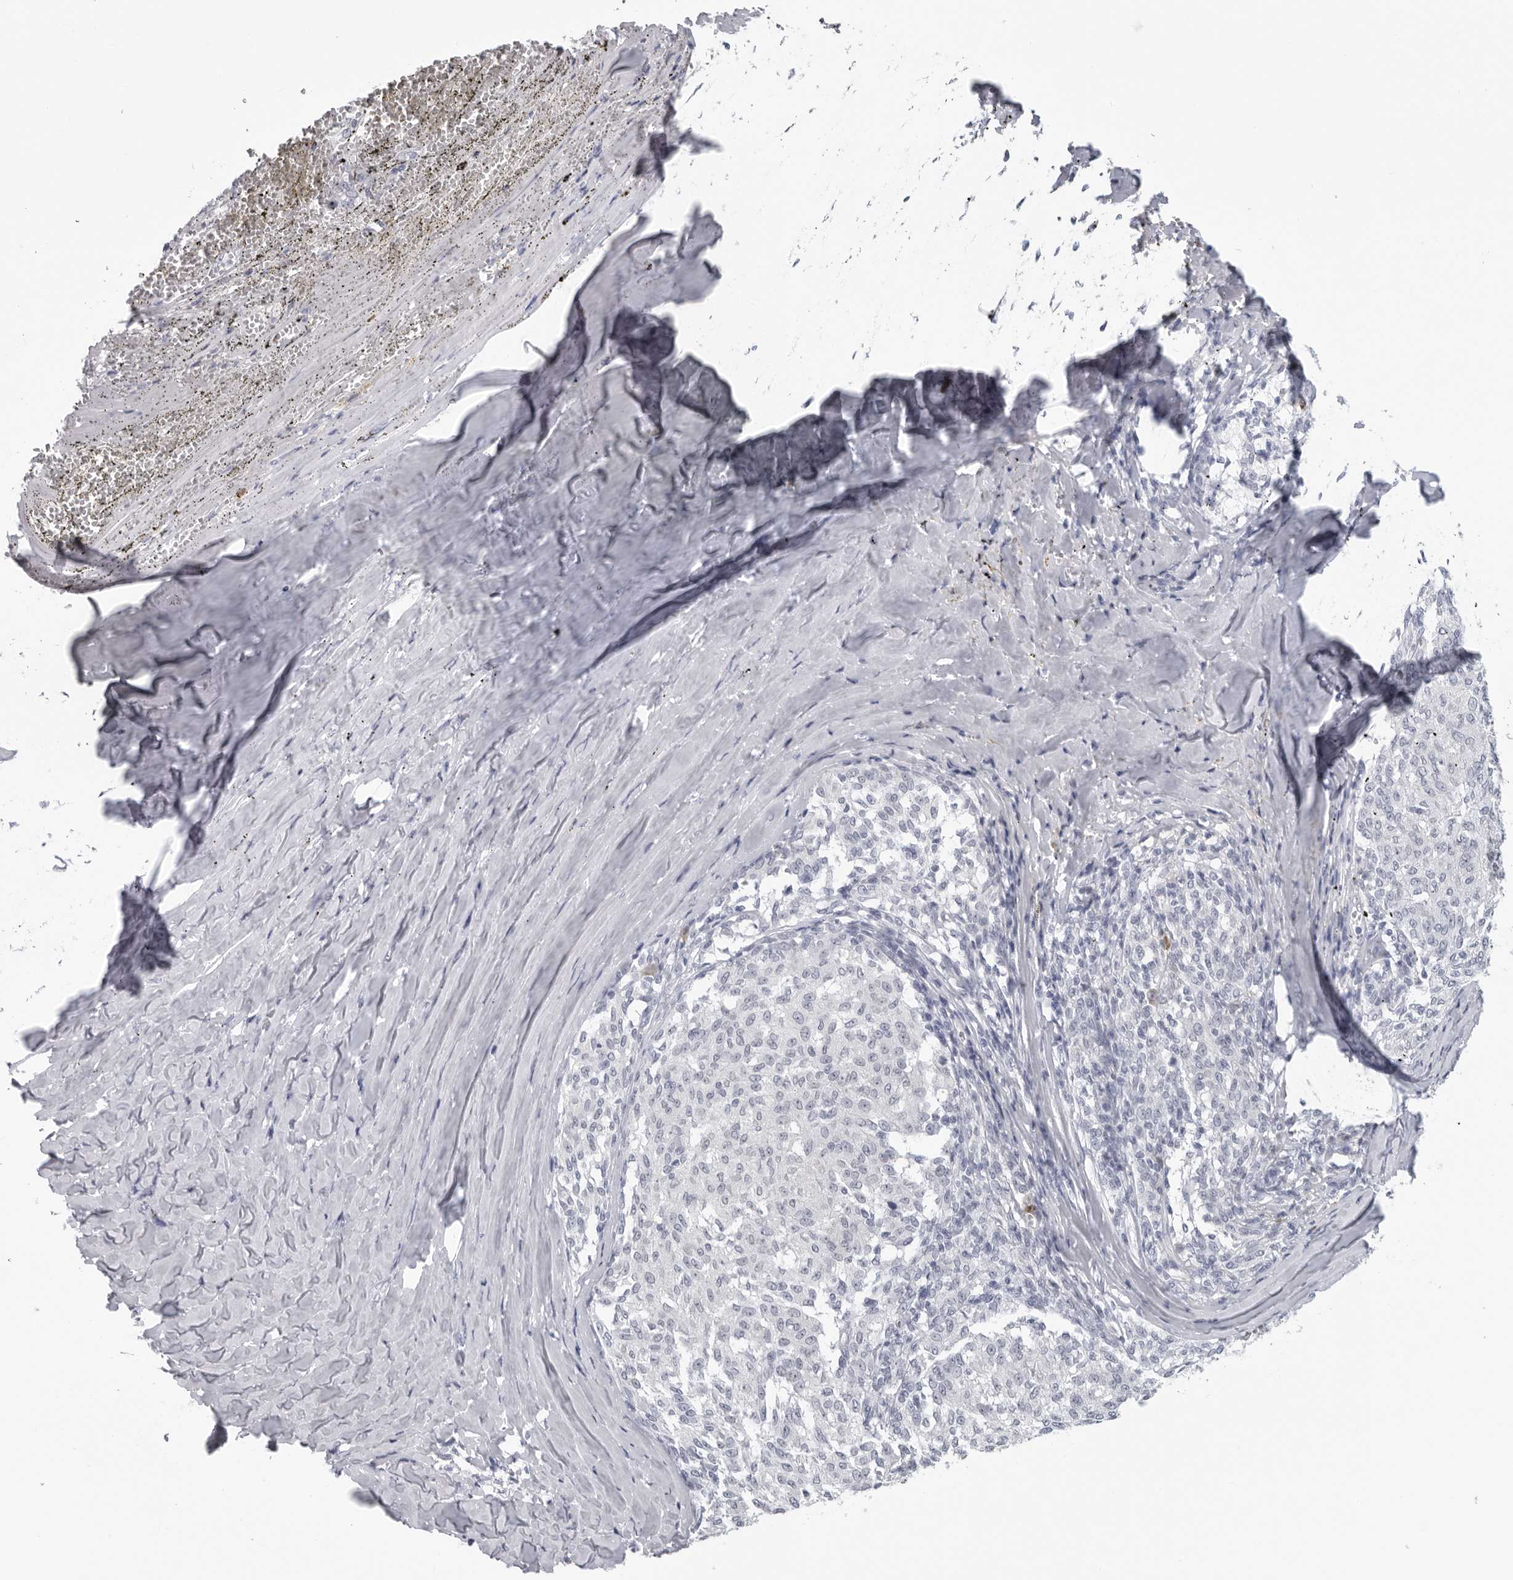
{"staining": {"intensity": "negative", "quantity": "none", "location": "none"}, "tissue": "melanoma", "cell_type": "Tumor cells", "image_type": "cancer", "snomed": [{"axis": "morphology", "description": "Malignant melanoma, NOS"}, {"axis": "topography", "description": "Skin"}], "caption": "Tumor cells show no significant staining in malignant melanoma.", "gene": "OPLAH", "patient": {"sex": "female", "age": 72}}